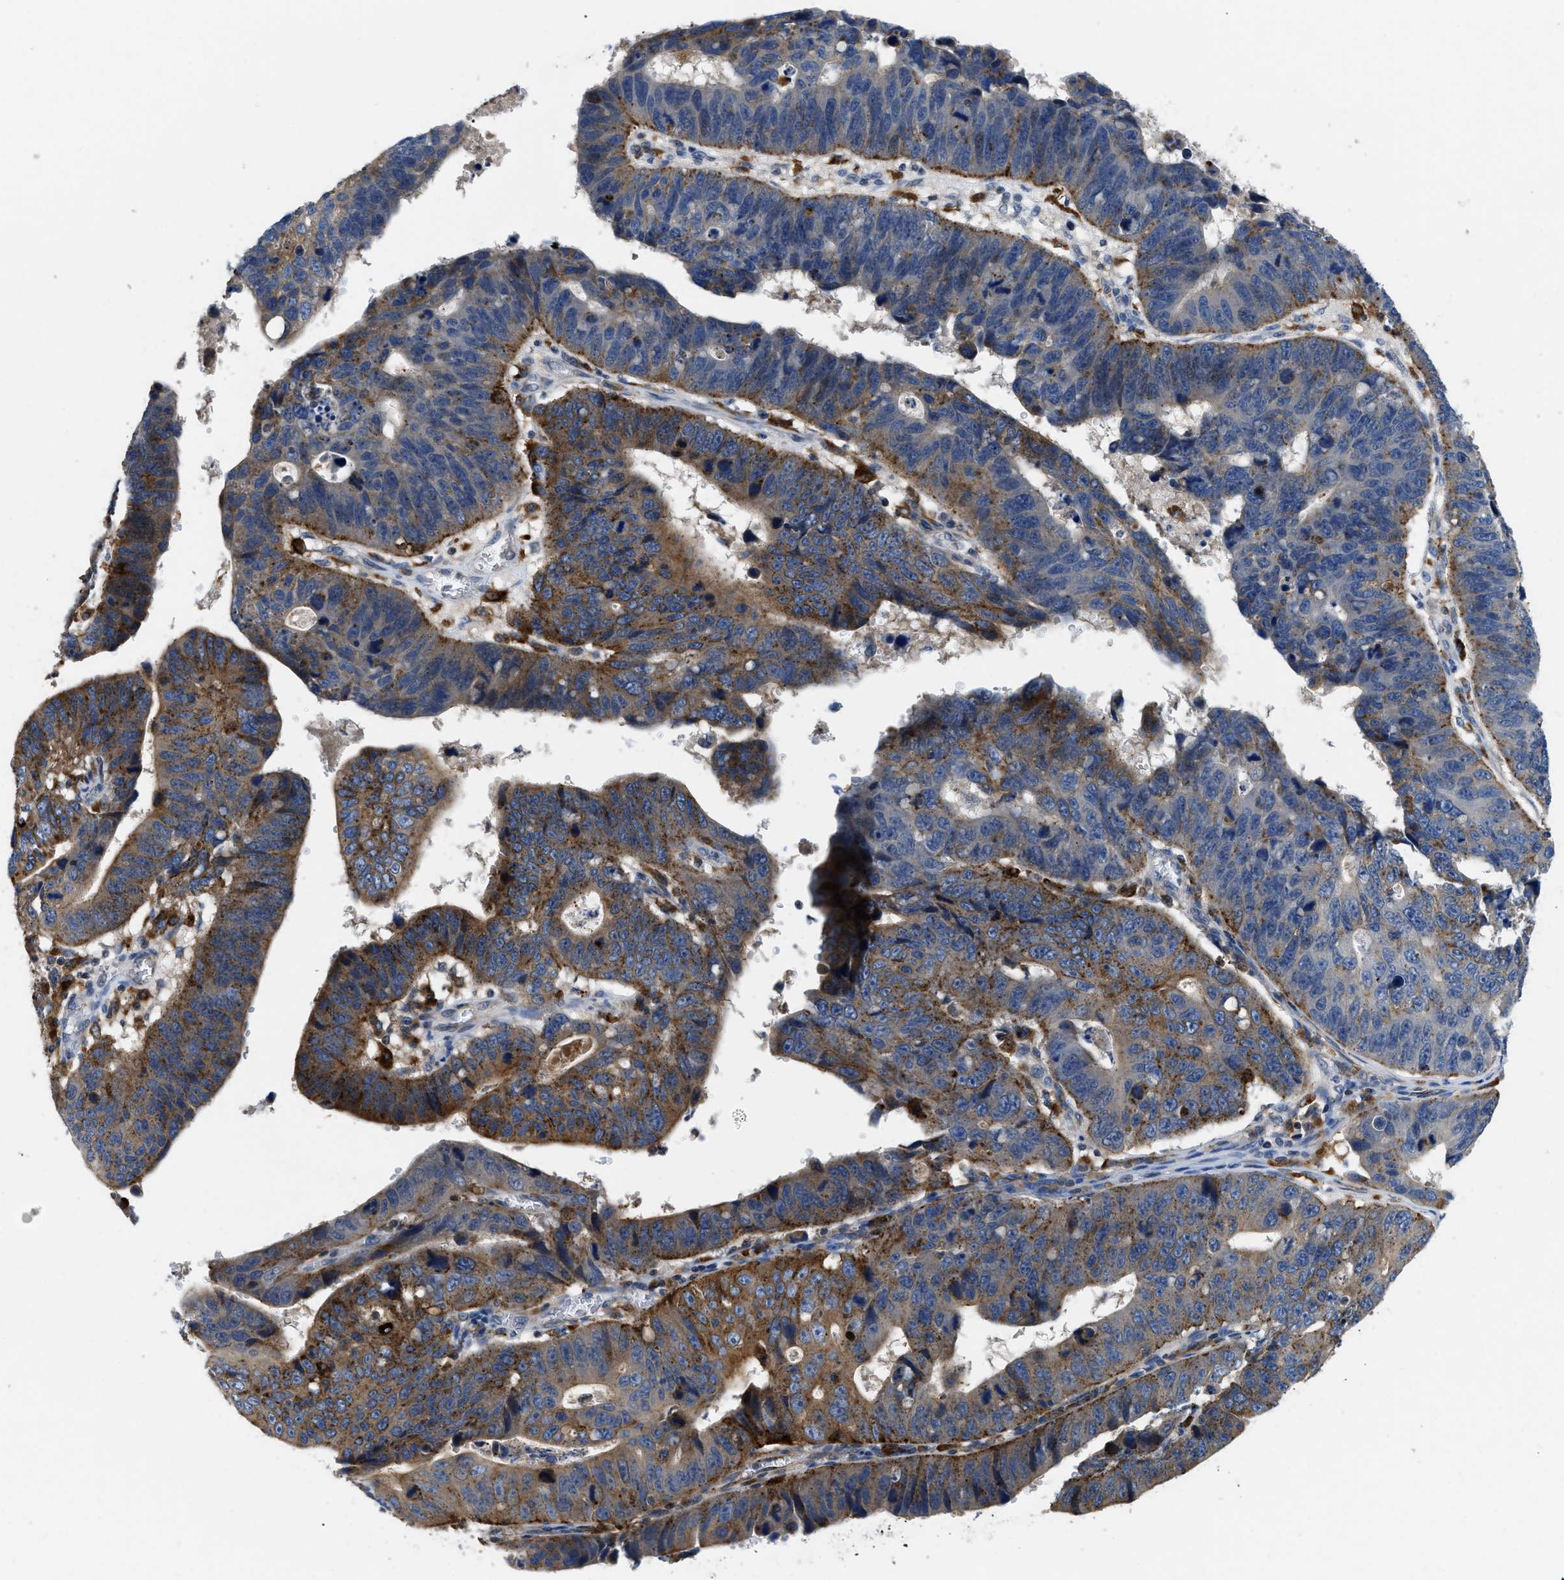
{"staining": {"intensity": "moderate", "quantity": "25%-75%", "location": "cytoplasmic/membranous"}, "tissue": "stomach cancer", "cell_type": "Tumor cells", "image_type": "cancer", "snomed": [{"axis": "morphology", "description": "Adenocarcinoma, NOS"}, {"axis": "topography", "description": "Stomach"}], "caption": "IHC of stomach adenocarcinoma displays medium levels of moderate cytoplasmic/membranous staining in approximately 25%-75% of tumor cells. The staining is performed using DAB brown chromogen to label protein expression. The nuclei are counter-stained blue using hematoxylin.", "gene": "ENPP4", "patient": {"sex": "male", "age": 59}}